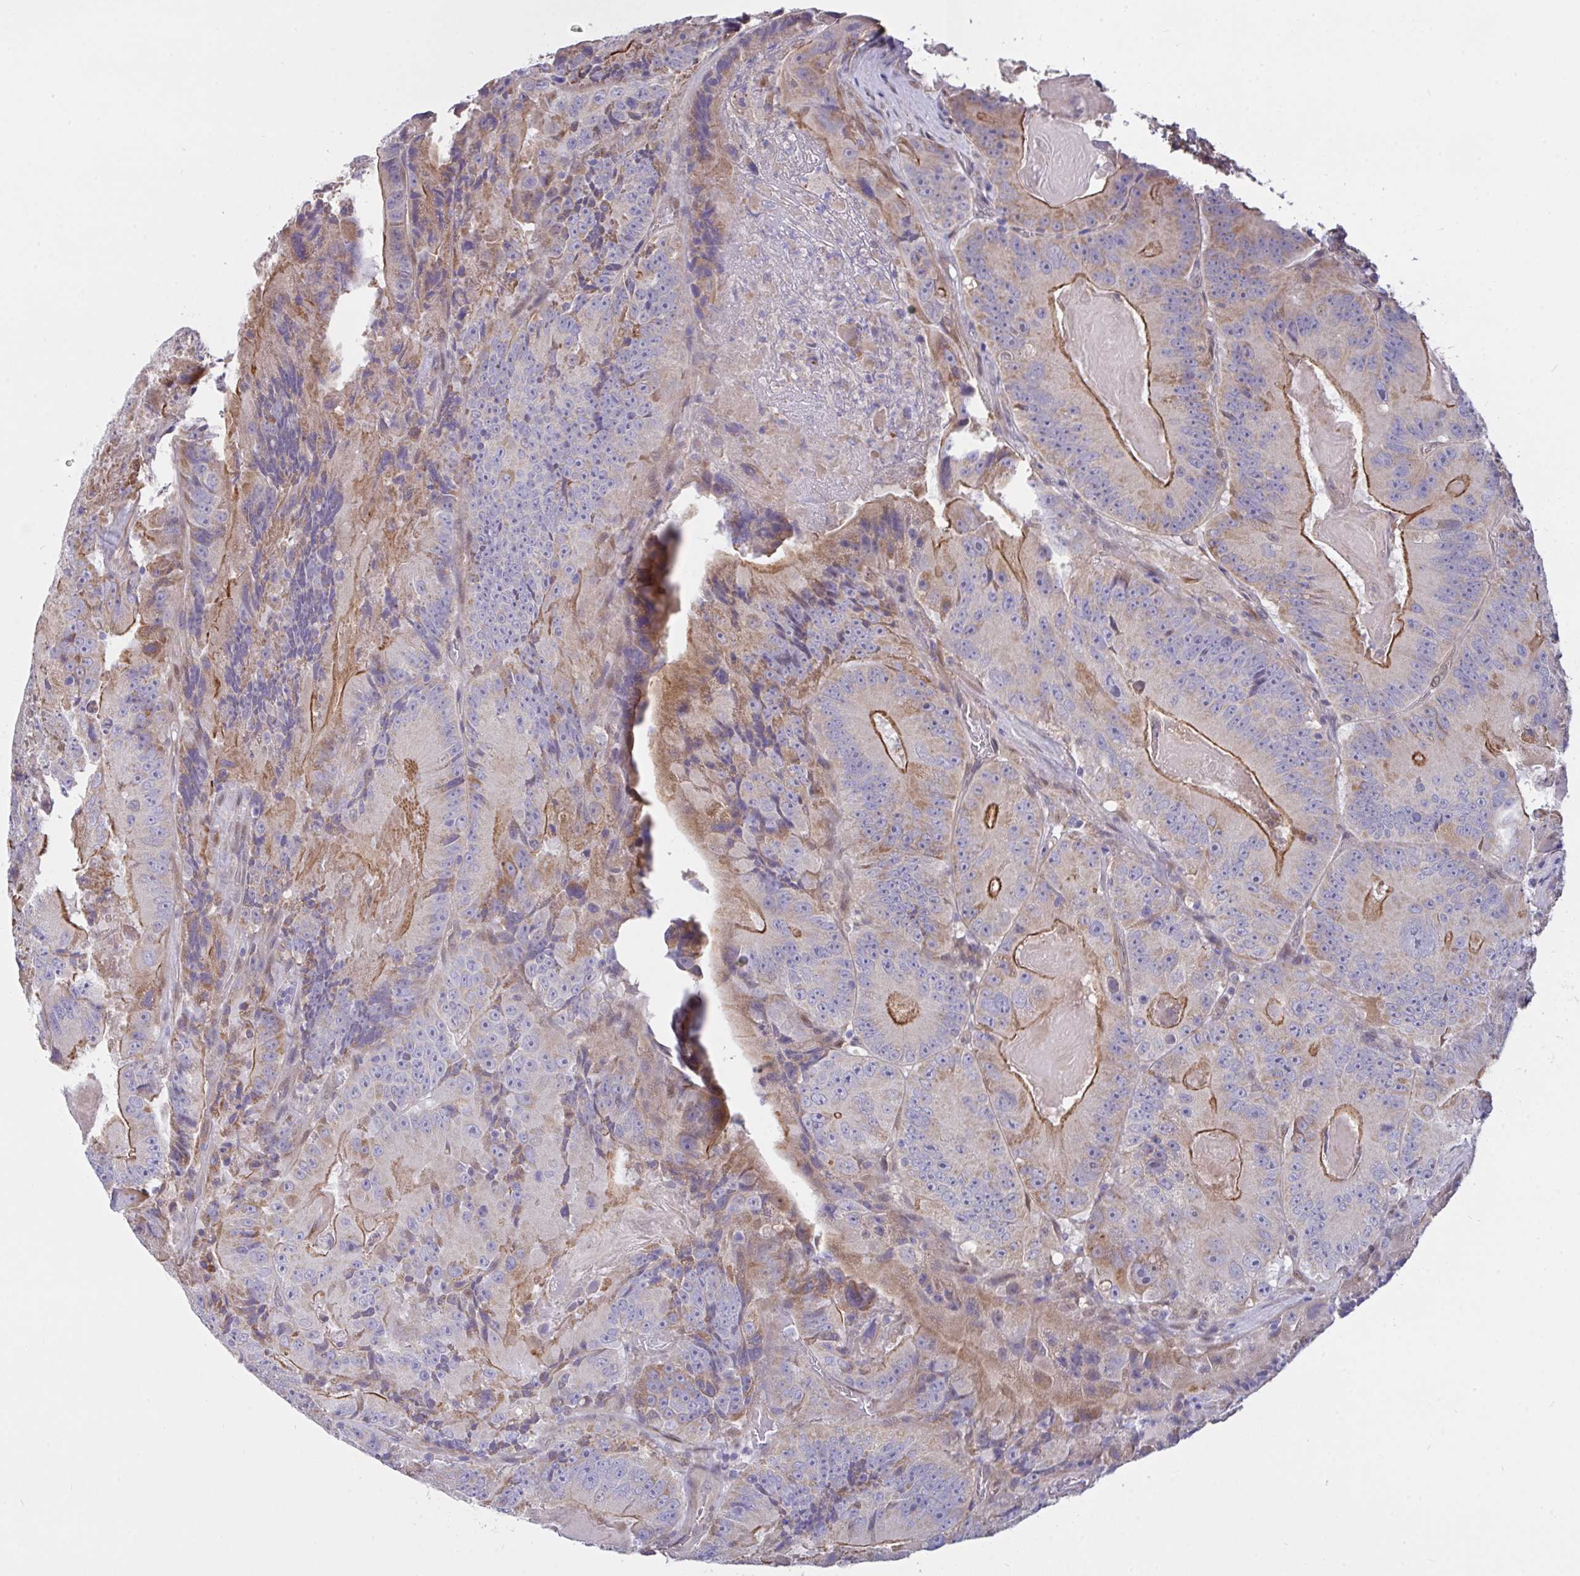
{"staining": {"intensity": "moderate", "quantity": "25%-75%", "location": "cytoplasmic/membranous"}, "tissue": "colorectal cancer", "cell_type": "Tumor cells", "image_type": "cancer", "snomed": [{"axis": "morphology", "description": "Adenocarcinoma, NOS"}, {"axis": "topography", "description": "Colon"}], "caption": "Immunohistochemistry micrograph of human colorectal cancer stained for a protein (brown), which reveals medium levels of moderate cytoplasmic/membranous expression in about 25%-75% of tumor cells.", "gene": "L3HYPDH", "patient": {"sex": "female", "age": 86}}